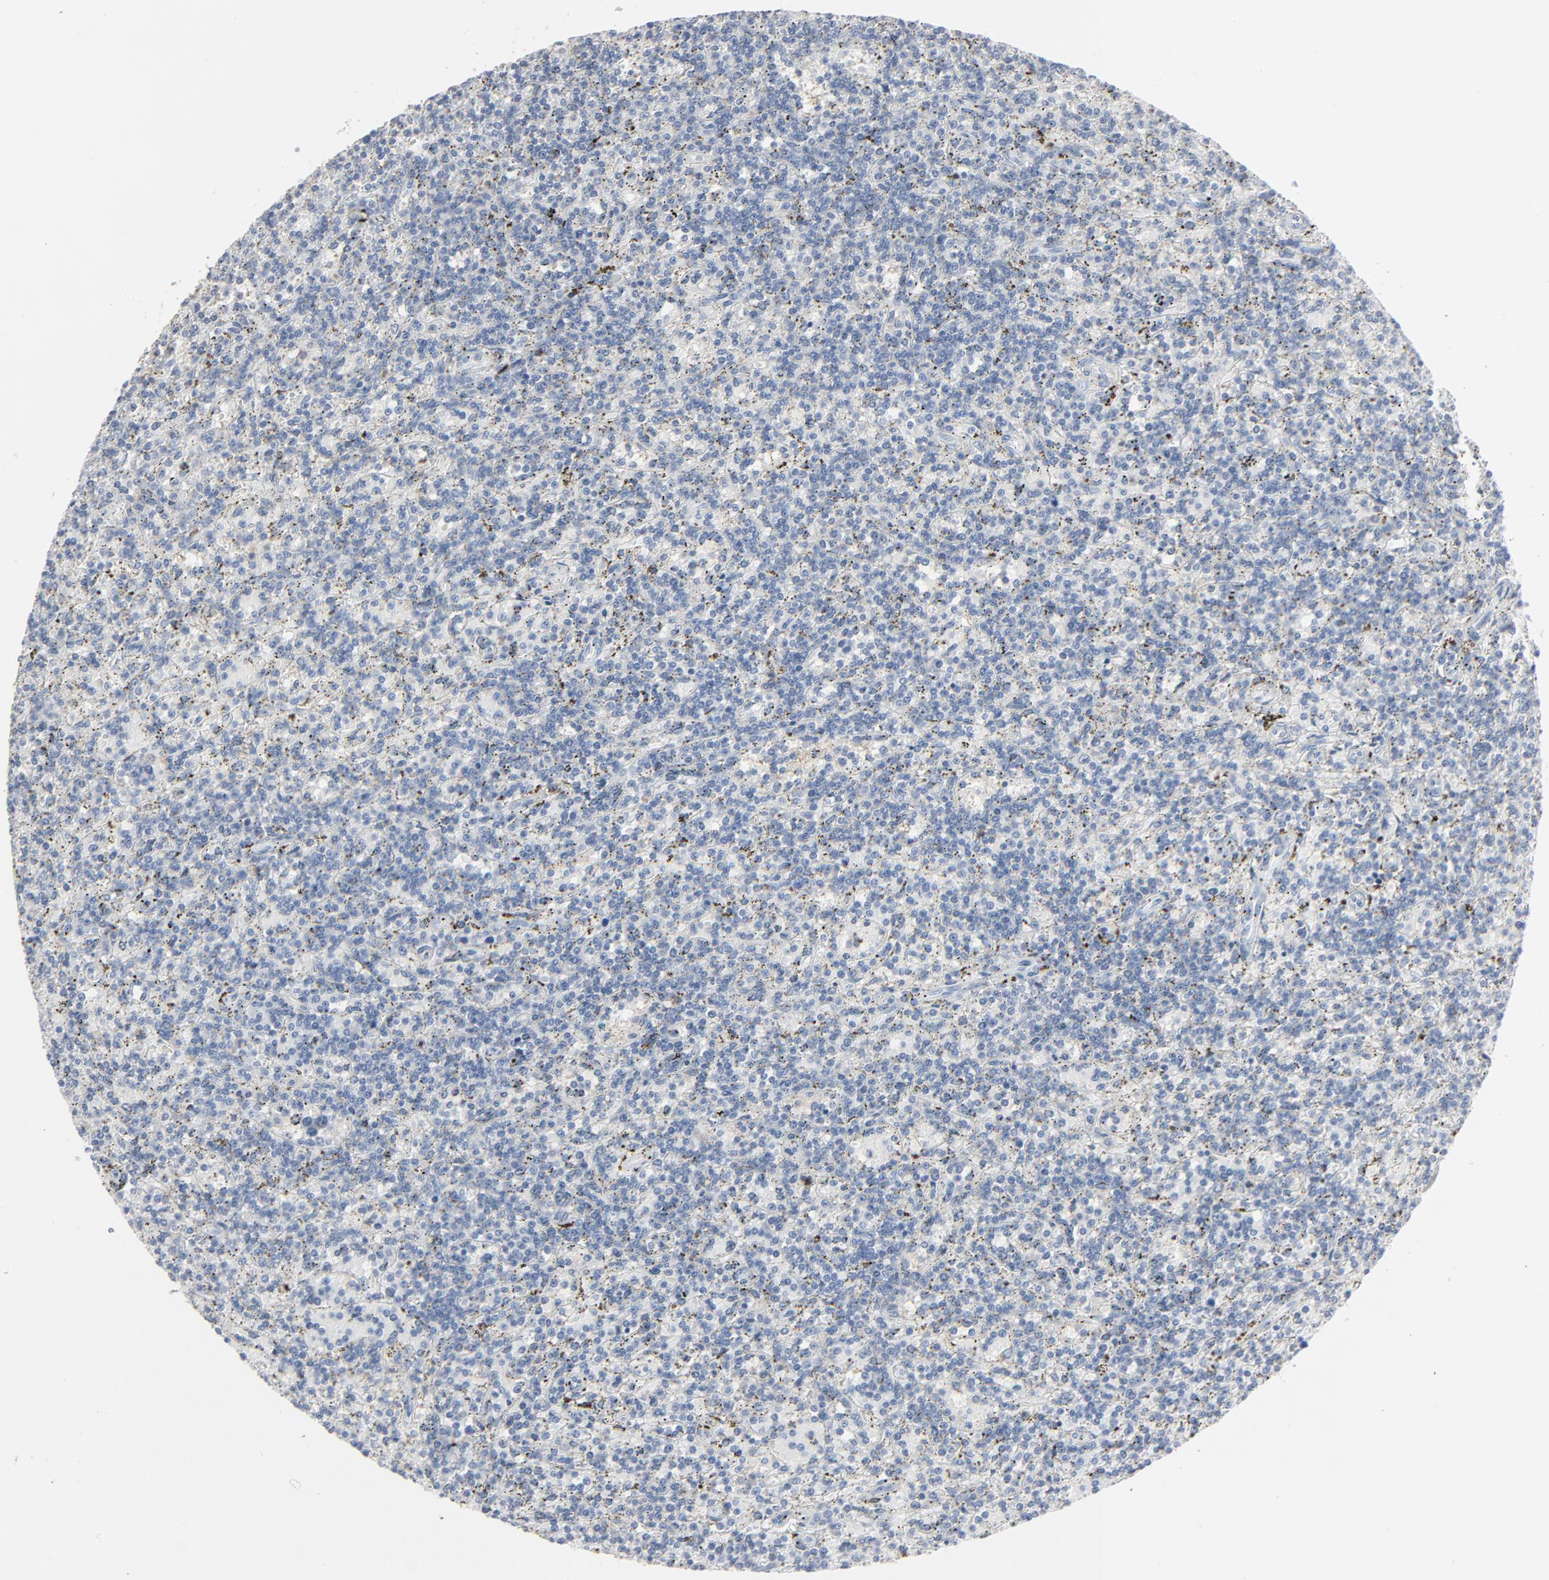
{"staining": {"intensity": "negative", "quantity": "none", "location": "none"}, "tissue": "lymphoma", "cell_type": "Tumor cells", "image_type": "cancer", "snomed": [{"axis": "morphology", "description": "Malignant lymphoma, non-Hodgkin's type, Low grade"}, {"axis": "topography", "description": "Spleen"}], "caption": "Immunohistochemical staining of lymphoma displays no significant positivity in tumor cells. (Brightfield microscopy of DAB immunohistochemistry (IHC) at high magnification).", "gene": "PHGDH", "patient": {"sex": "male", "age": 73}}